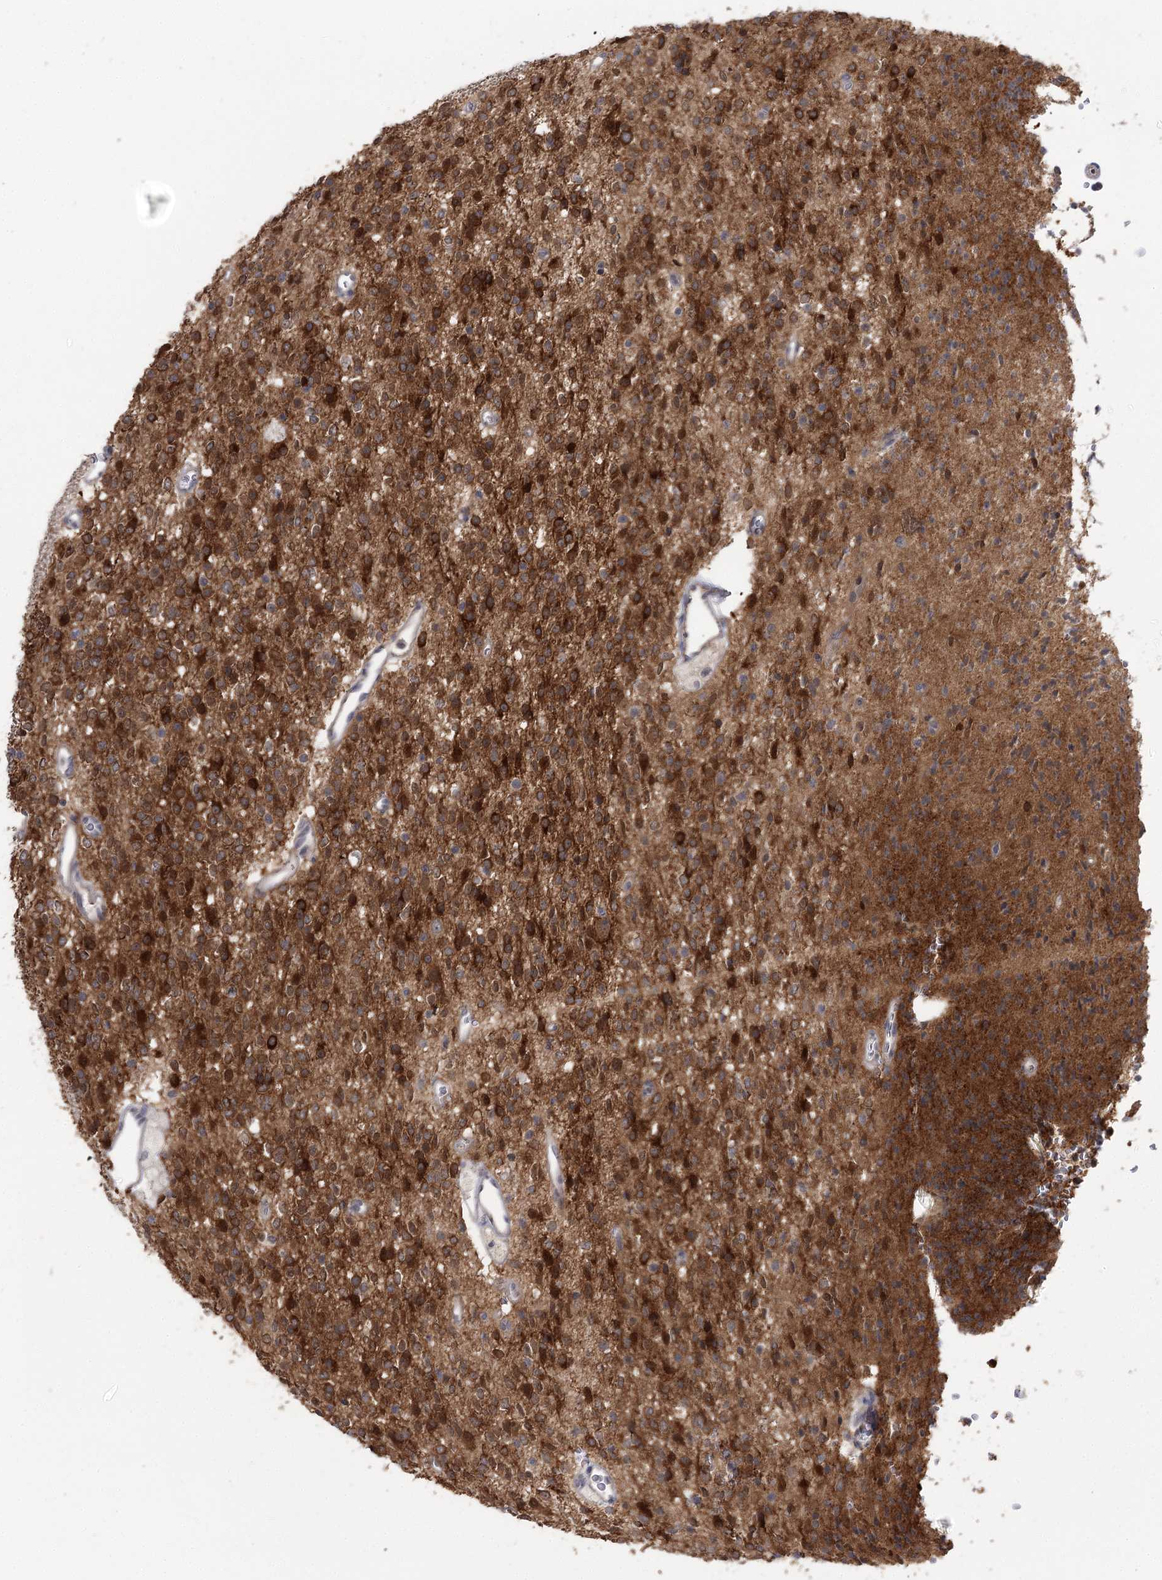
{"staining": {"intensity": "strong", "quantity": ">75%", "location": "cytoplasmic/membranous"}, "tissue": "glioma", "cell_type": "Tumor cells", "image_type": "cancer", "snomed": [{"axis": "morphology", "description": "Glioma, malignant, High grade"}, {"axis": "topography", "description": "Brain"}], "caption": "Immunohistochemical staining of glioma reveals high levels of strong cytoplasmic/membranous protein staining in about >75% of tumor cells.", "gene": "PHYHIPL", "patient": {"sex": "male", "age": 34}}